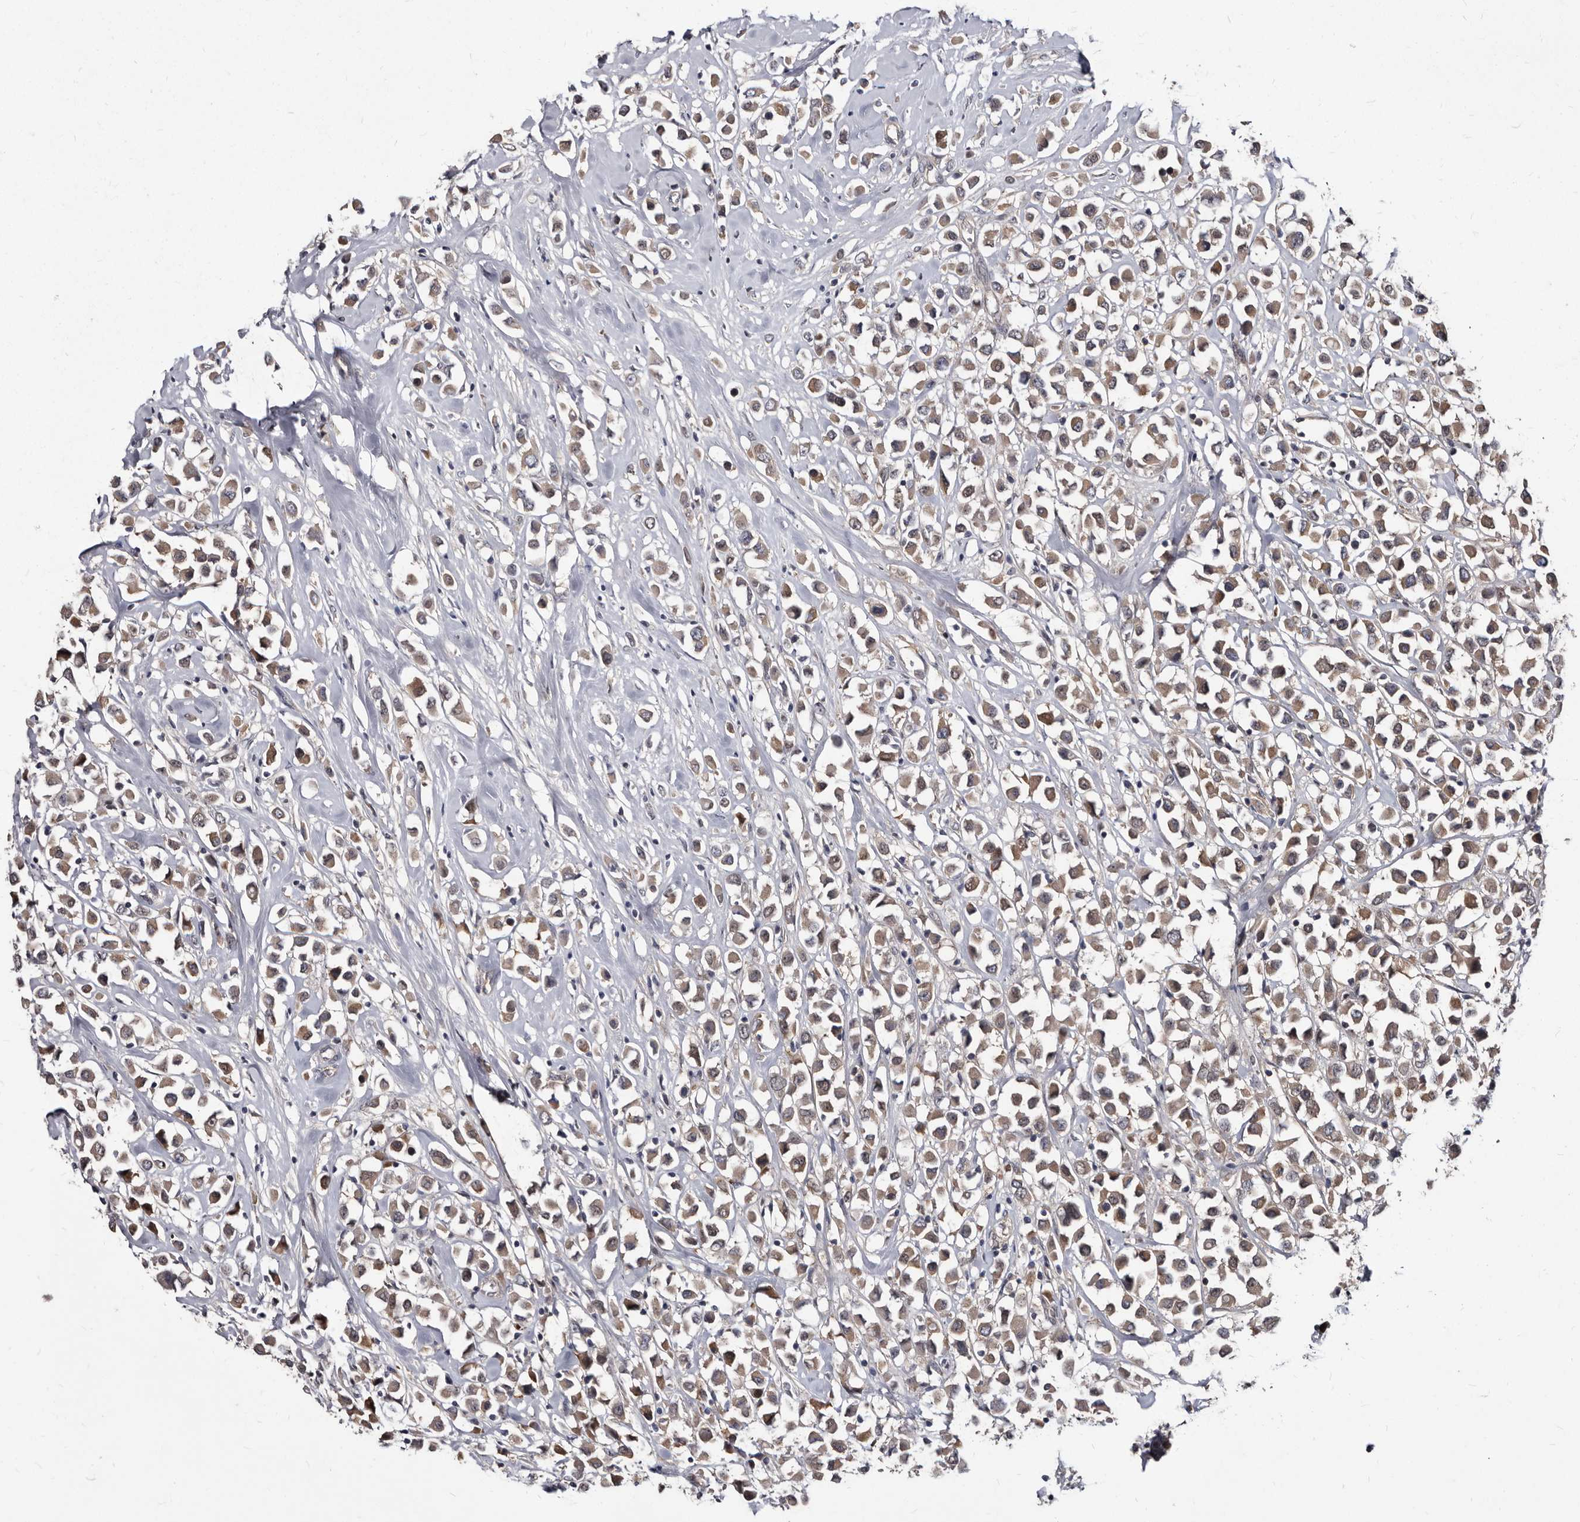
{"staining": {"intensity": "moderate", "quantity": ">75%", "location": "cytoplasmic/membranous"}, "tissue": "breast cancer", "cell_type": "Tumor cells", "image_type": "cancer", "snomed": [{"axis": "morphology", "description": "Duct carcinoma"}, {"axis": "topography", "description": "Breast"}], "caption": "Invasive ductal carcinoma (breast) stained with immunohistochemistry exhibits moderate cytoplasmic/membranous expression in approximately >75% of tumor cells.", "gene": "ABCF2", "patient": {"sex": "female", "age": 61}}